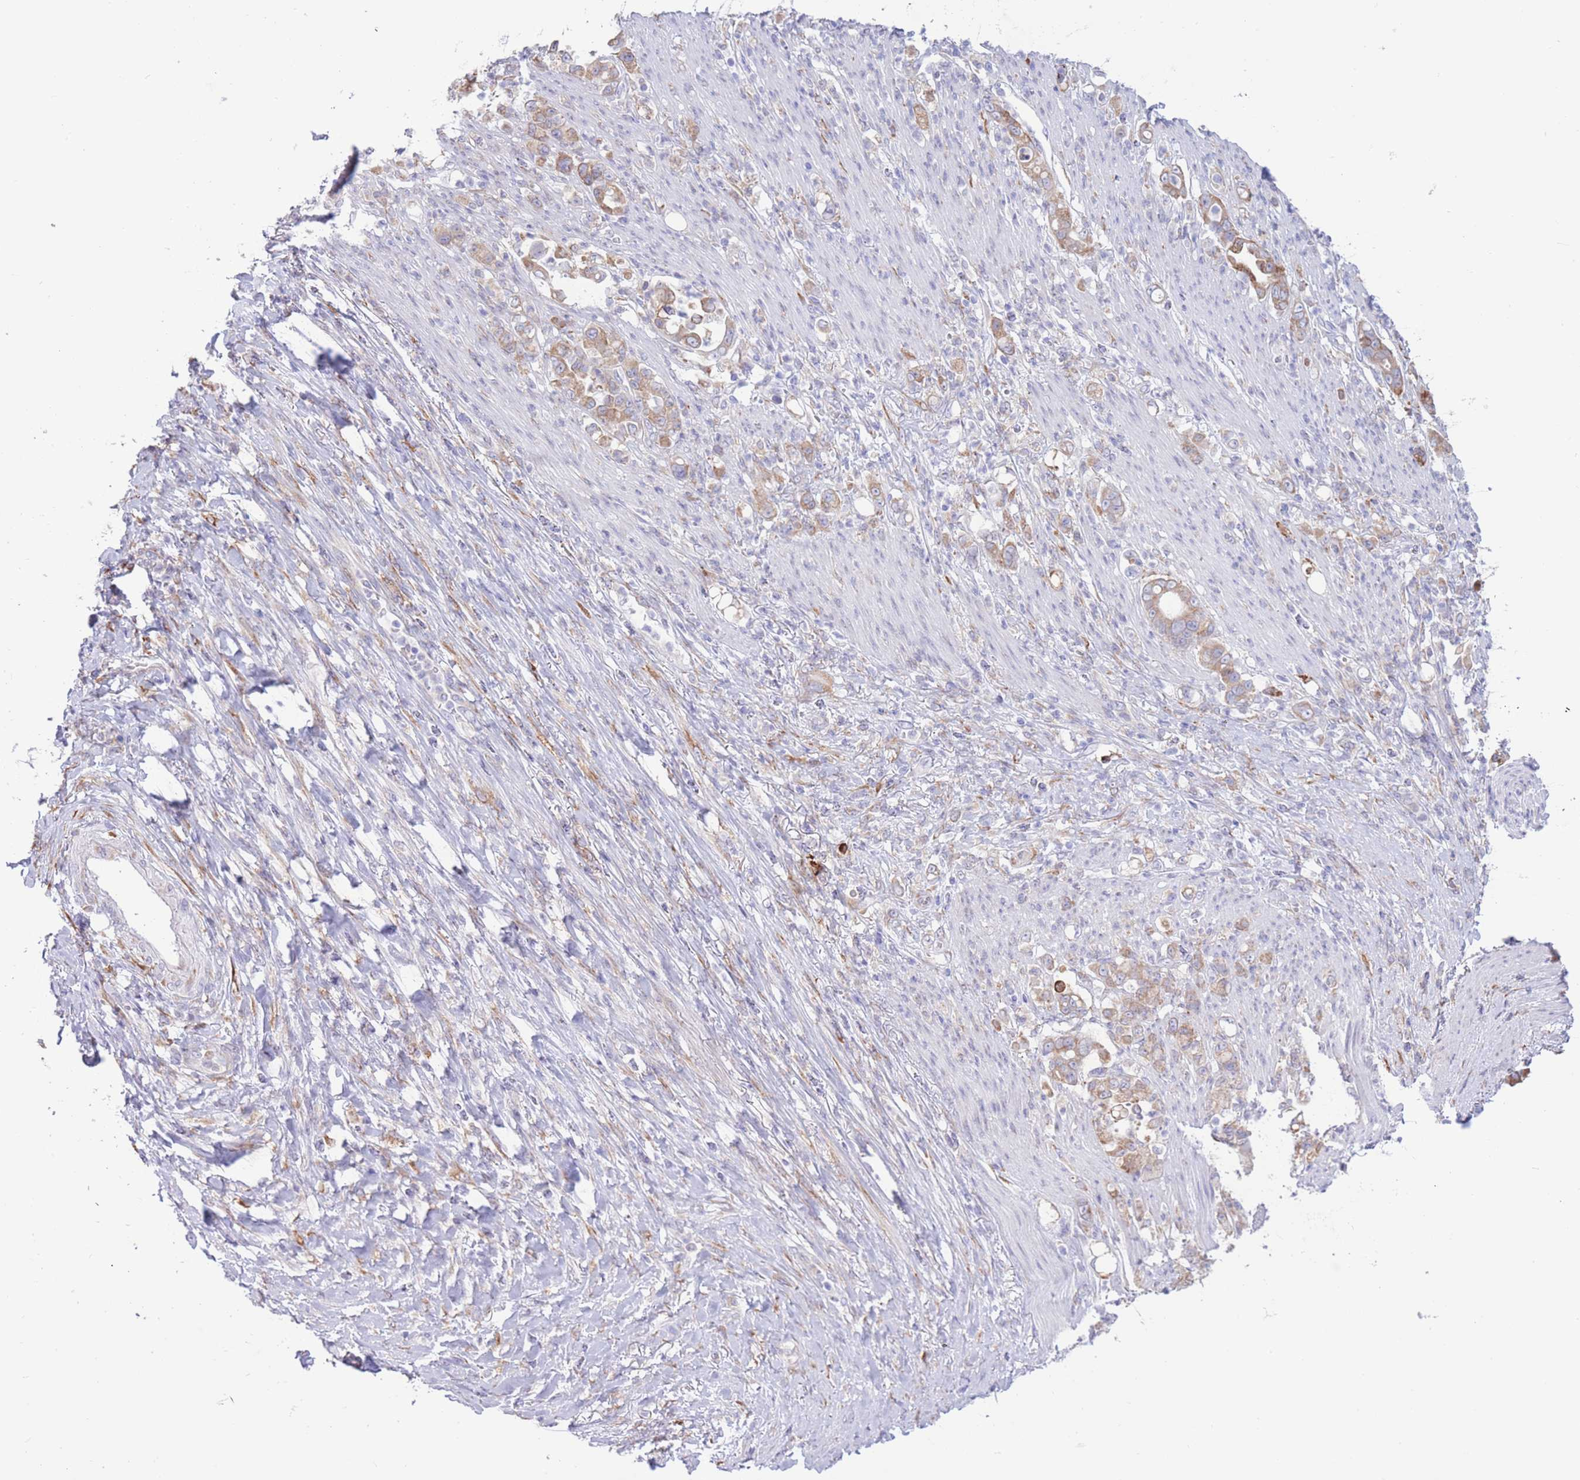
{"staining": {"intensity": "moderate", "quantity": ">75%", "location": "cytoplasmic/membranous"}, "tissue": "stomach cancer", "cell_type": "Tumor cells", "image_type": "cancer", "snomed": [{"axis": "morphology", "description": "Normal tissue, NOS"}, {"axis": "morphology", "description": "Adenocarcinoma, NOS"}, {"axis": "topography", "description": "Stomach"}], "caption": "Protein expression analysis of human stomach cancer reveals moderate cytoplasmic/membranous positivity in approximately >75% of tumor cells. (Brightfield microscopy of DAB IHC at high magnification).", "gene": "MYDGF", "patient": {"sex": "female", "age": 79}}